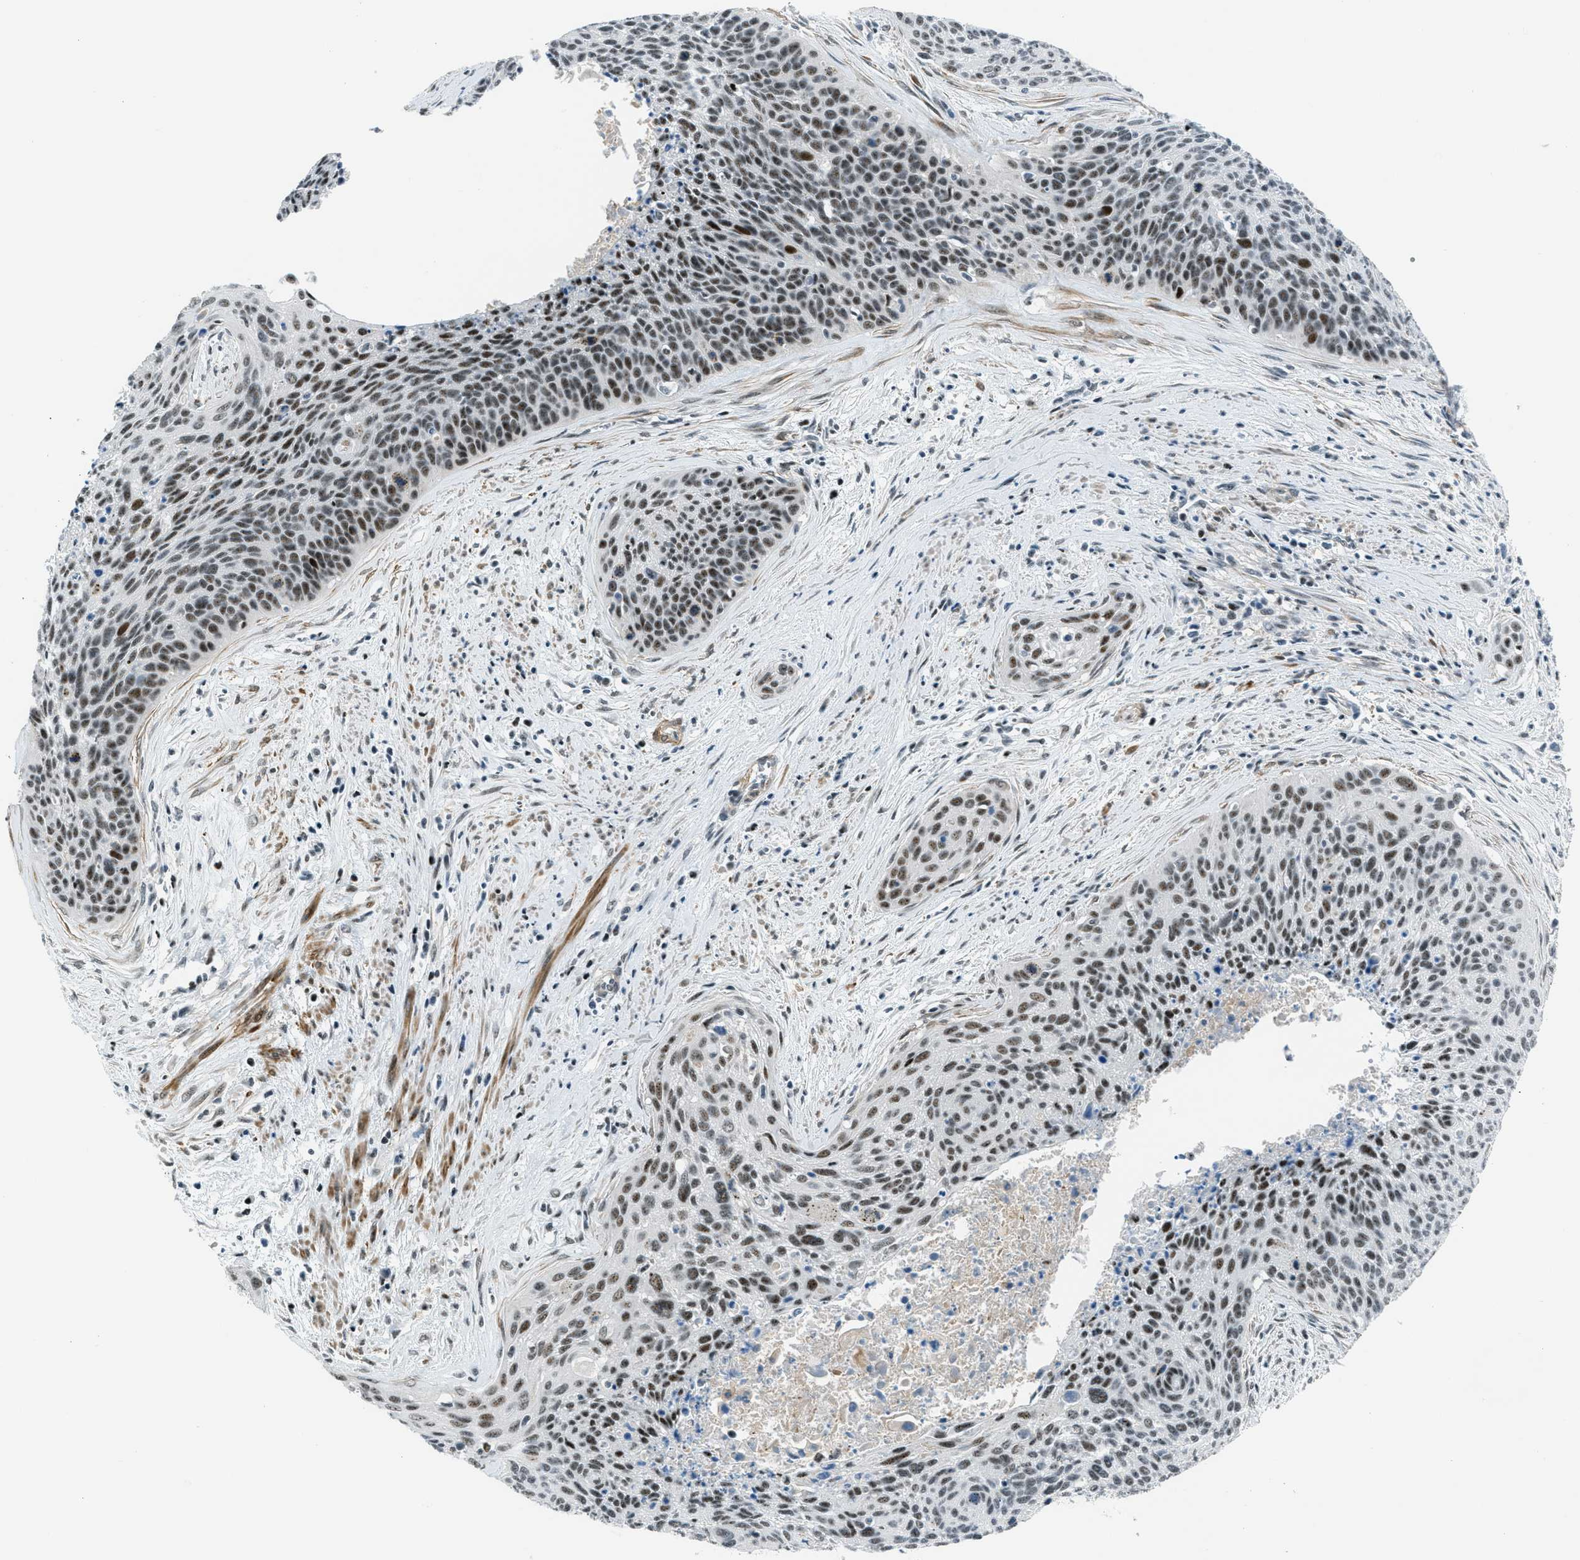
{"staining": {"intensity": "moderate", "quantity": "25%-75%", "location": "nuclear"}, "tissue": "cervical cancer", "cell_type": "Tumor cells", "image_type": "cancer", "snomed": [{"axis": "morphology", "description": "Squamous cell carcinoma, NOS"}, {"axis": "topography", "description": "Cervix"}], "caption": "A high-resolution image shows IHC staining of cervical cancer, which shows moderate nuclear staining in approximately 25%-75% of tumor cells.", "gene": "ZDHHC23", "patient": {"sex": "female", "age": 55}}